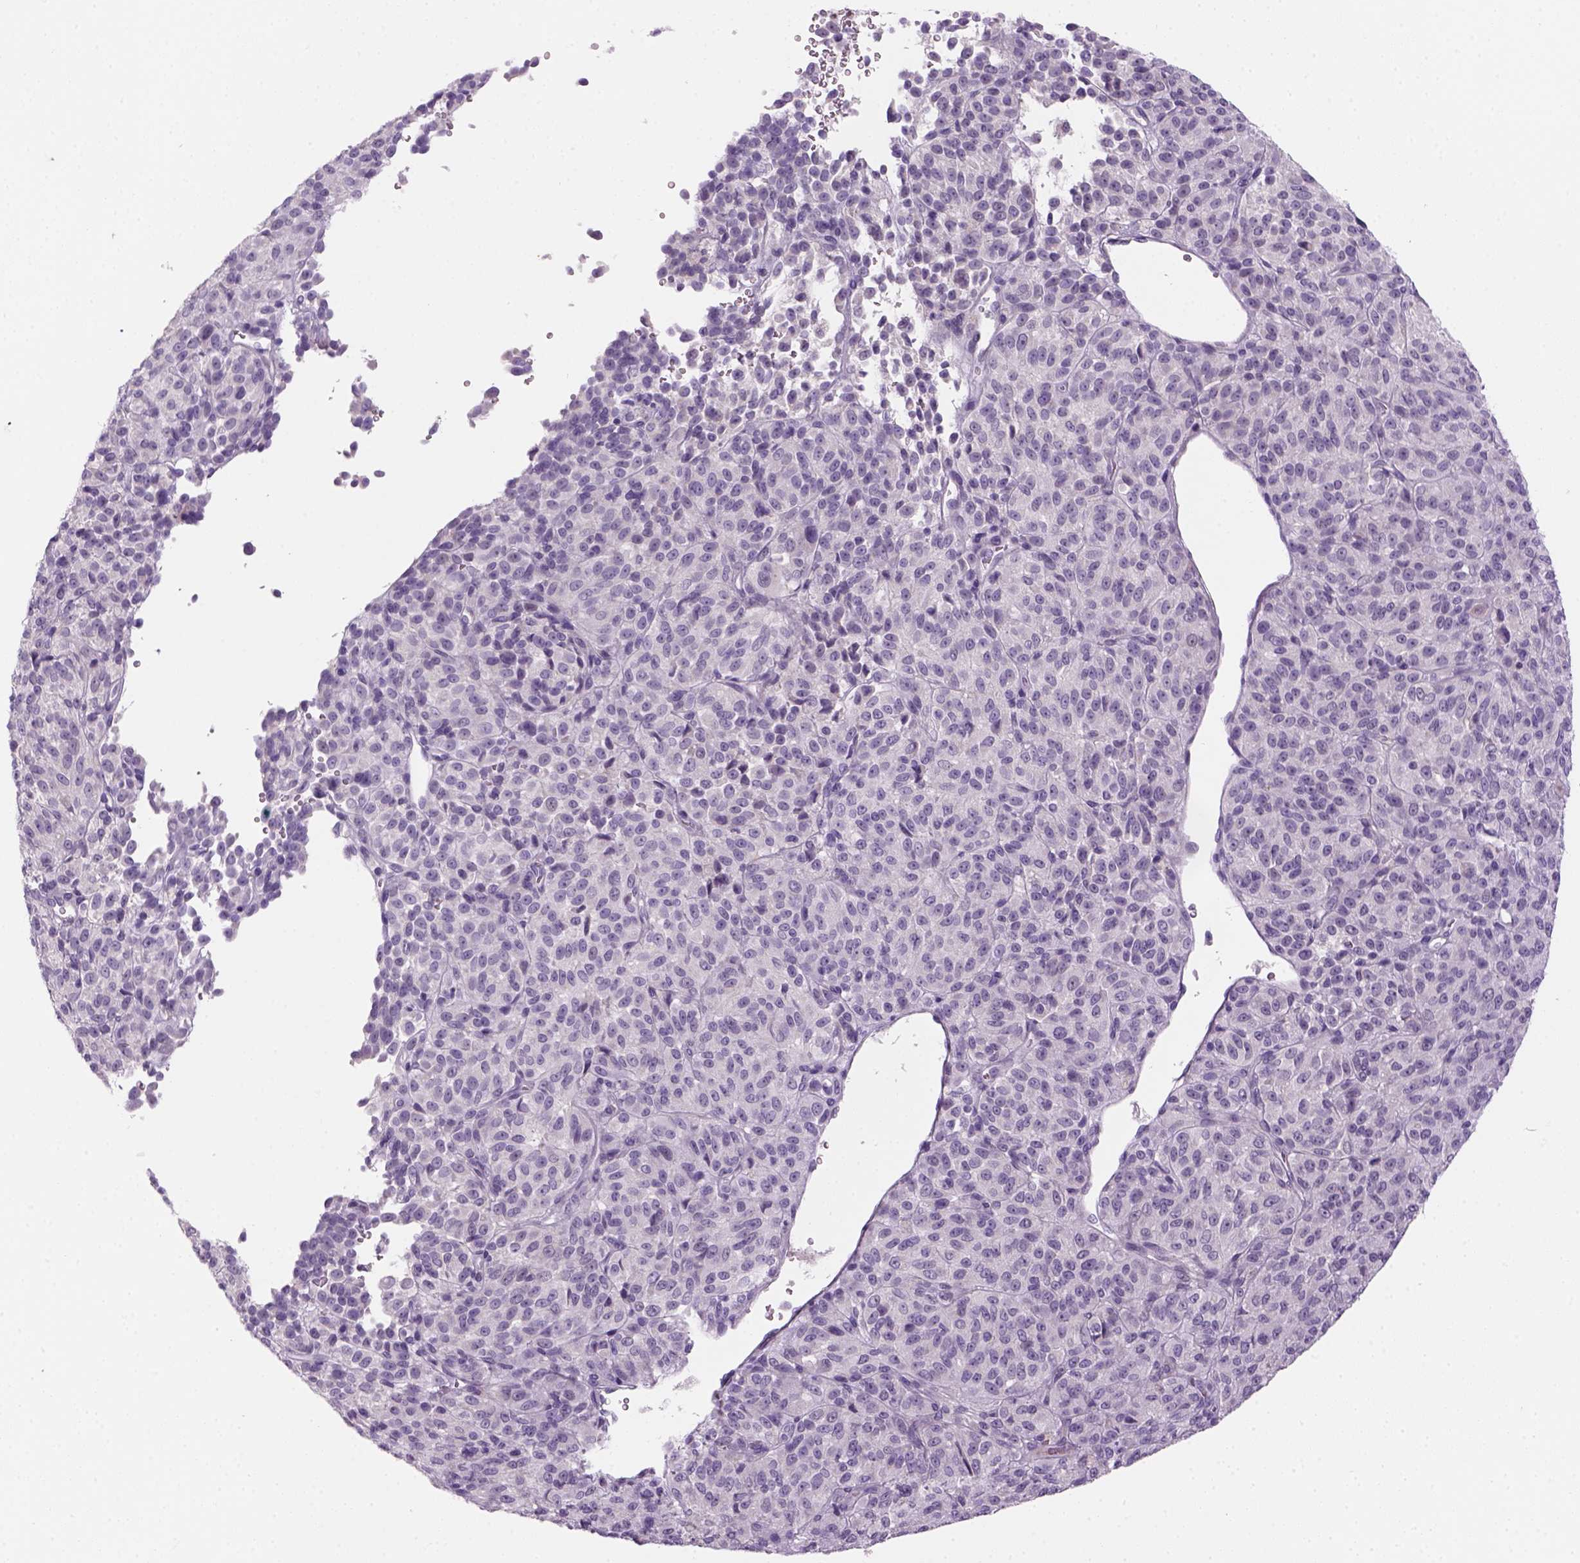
{"staining": {"intensity": "negative", "quantity": "none", "location": "none"}, "tissue": "melanoma", "cell_type": "Tumor cells", "image_type": "cancer", "snomed": [{"axis": "morphology", "description": "Malignant melanoma, Metastatic site"}, {"axis": "topography", "description": "Brain"}], "caption": "Melanoma was stained to show a protein in brown. There is no significant expression in tumor cells. (Brightfield microscopy of DAB immunohistochemistry at high magnification).", "gene": "GFI1B", "patient": {"sex": "female", "age": 56}}